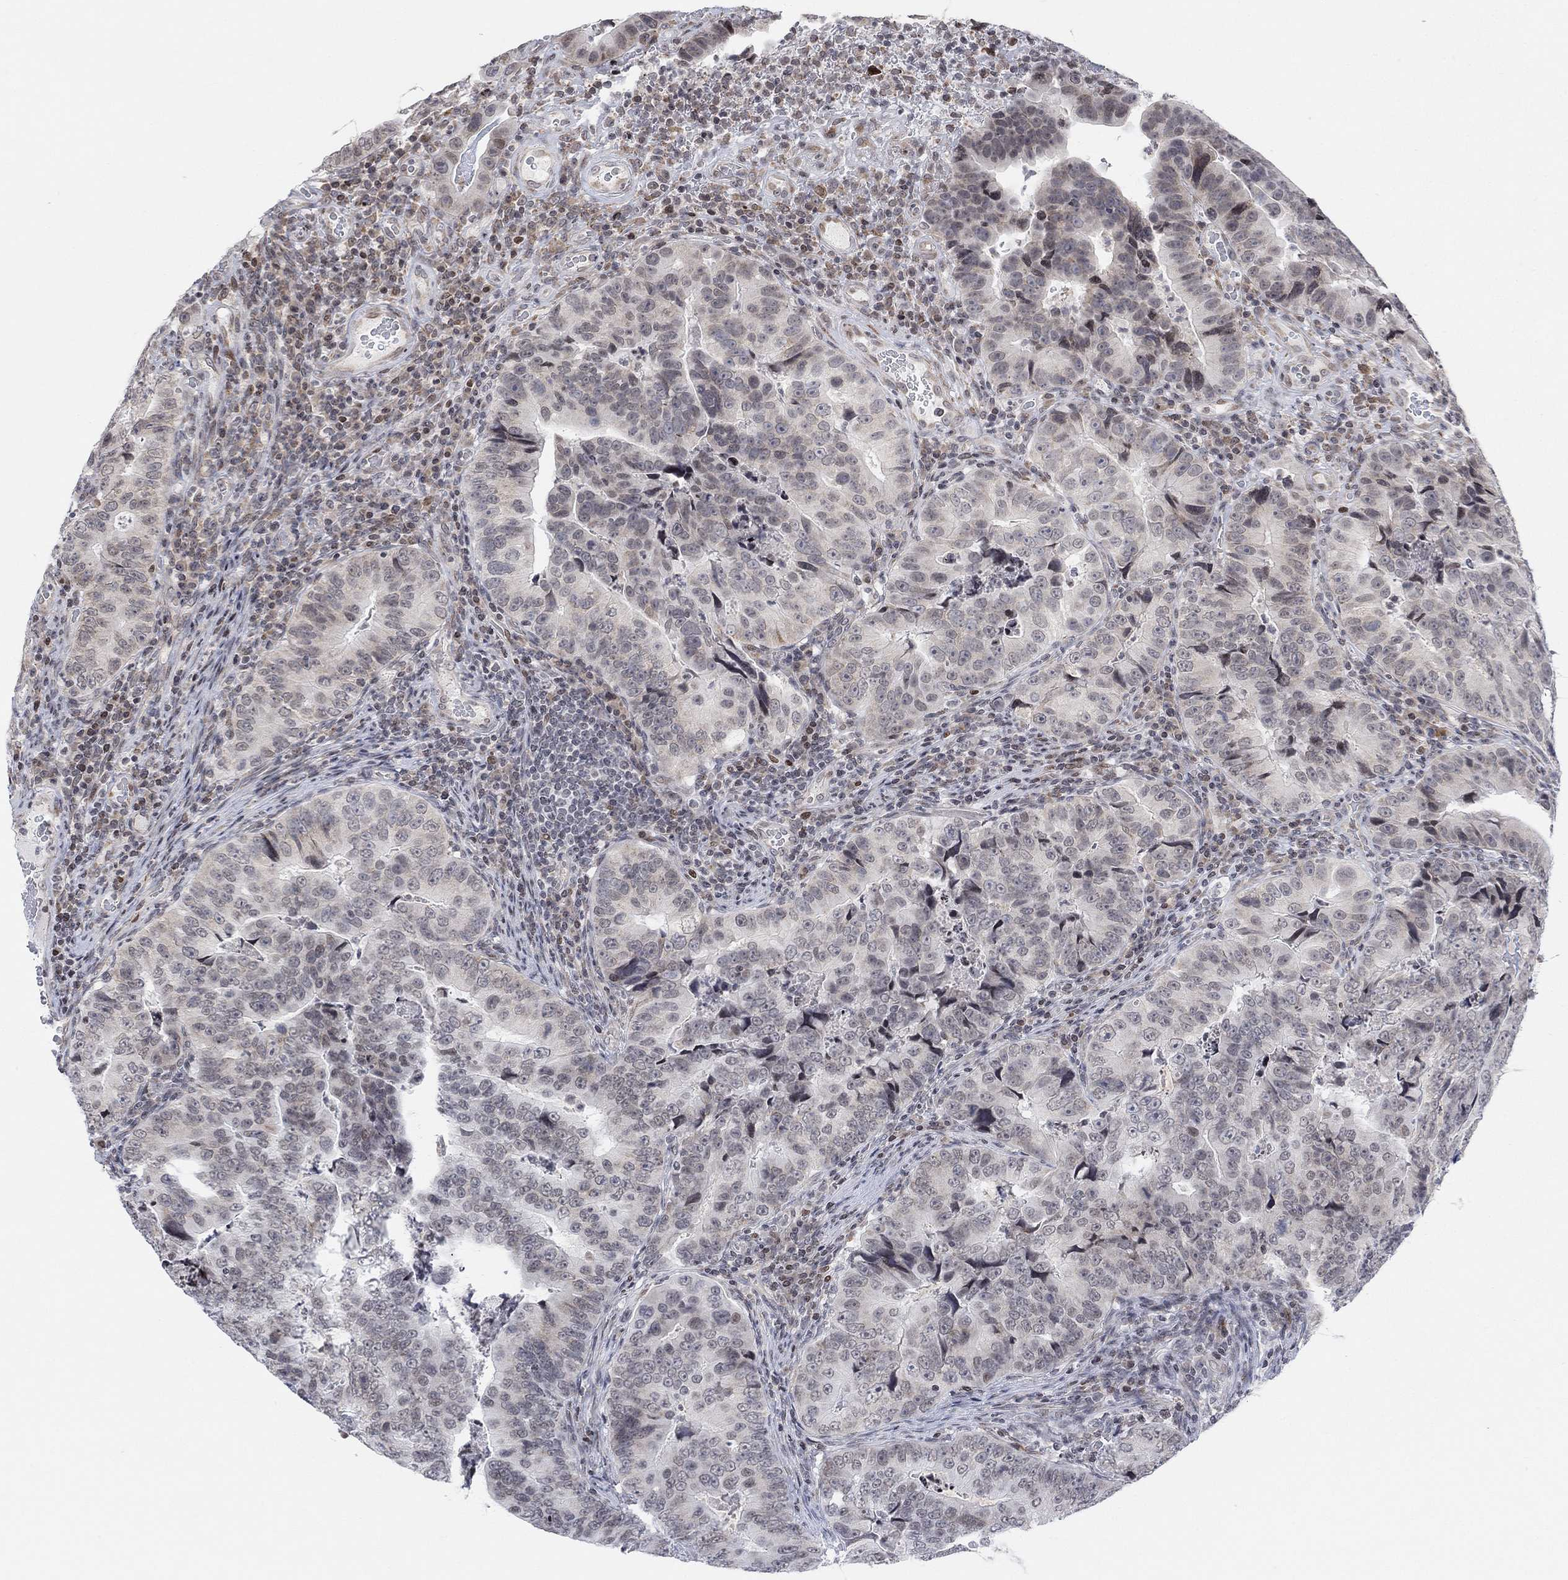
{"staining": {"intensity": "weak", "quantity": "<25%", "location": "cytoplasmic/membranous"}, "tissue": "colorectal cancer", "cell_type": "Tumor cells", "image_type": "cancer", "snomed": [{"axis": "morphology", "description": "Adenocarcinoma, NOS"}, {"axis": "topography", "description": "Colon"}], "caption": "A high-resolution histopathology image shows IHC staining of colorectal cancer, which exhibits no significant positivity in tumor cells.", "gene": "ABHD14A", "patient": {"sex": "female", "age": 72}}